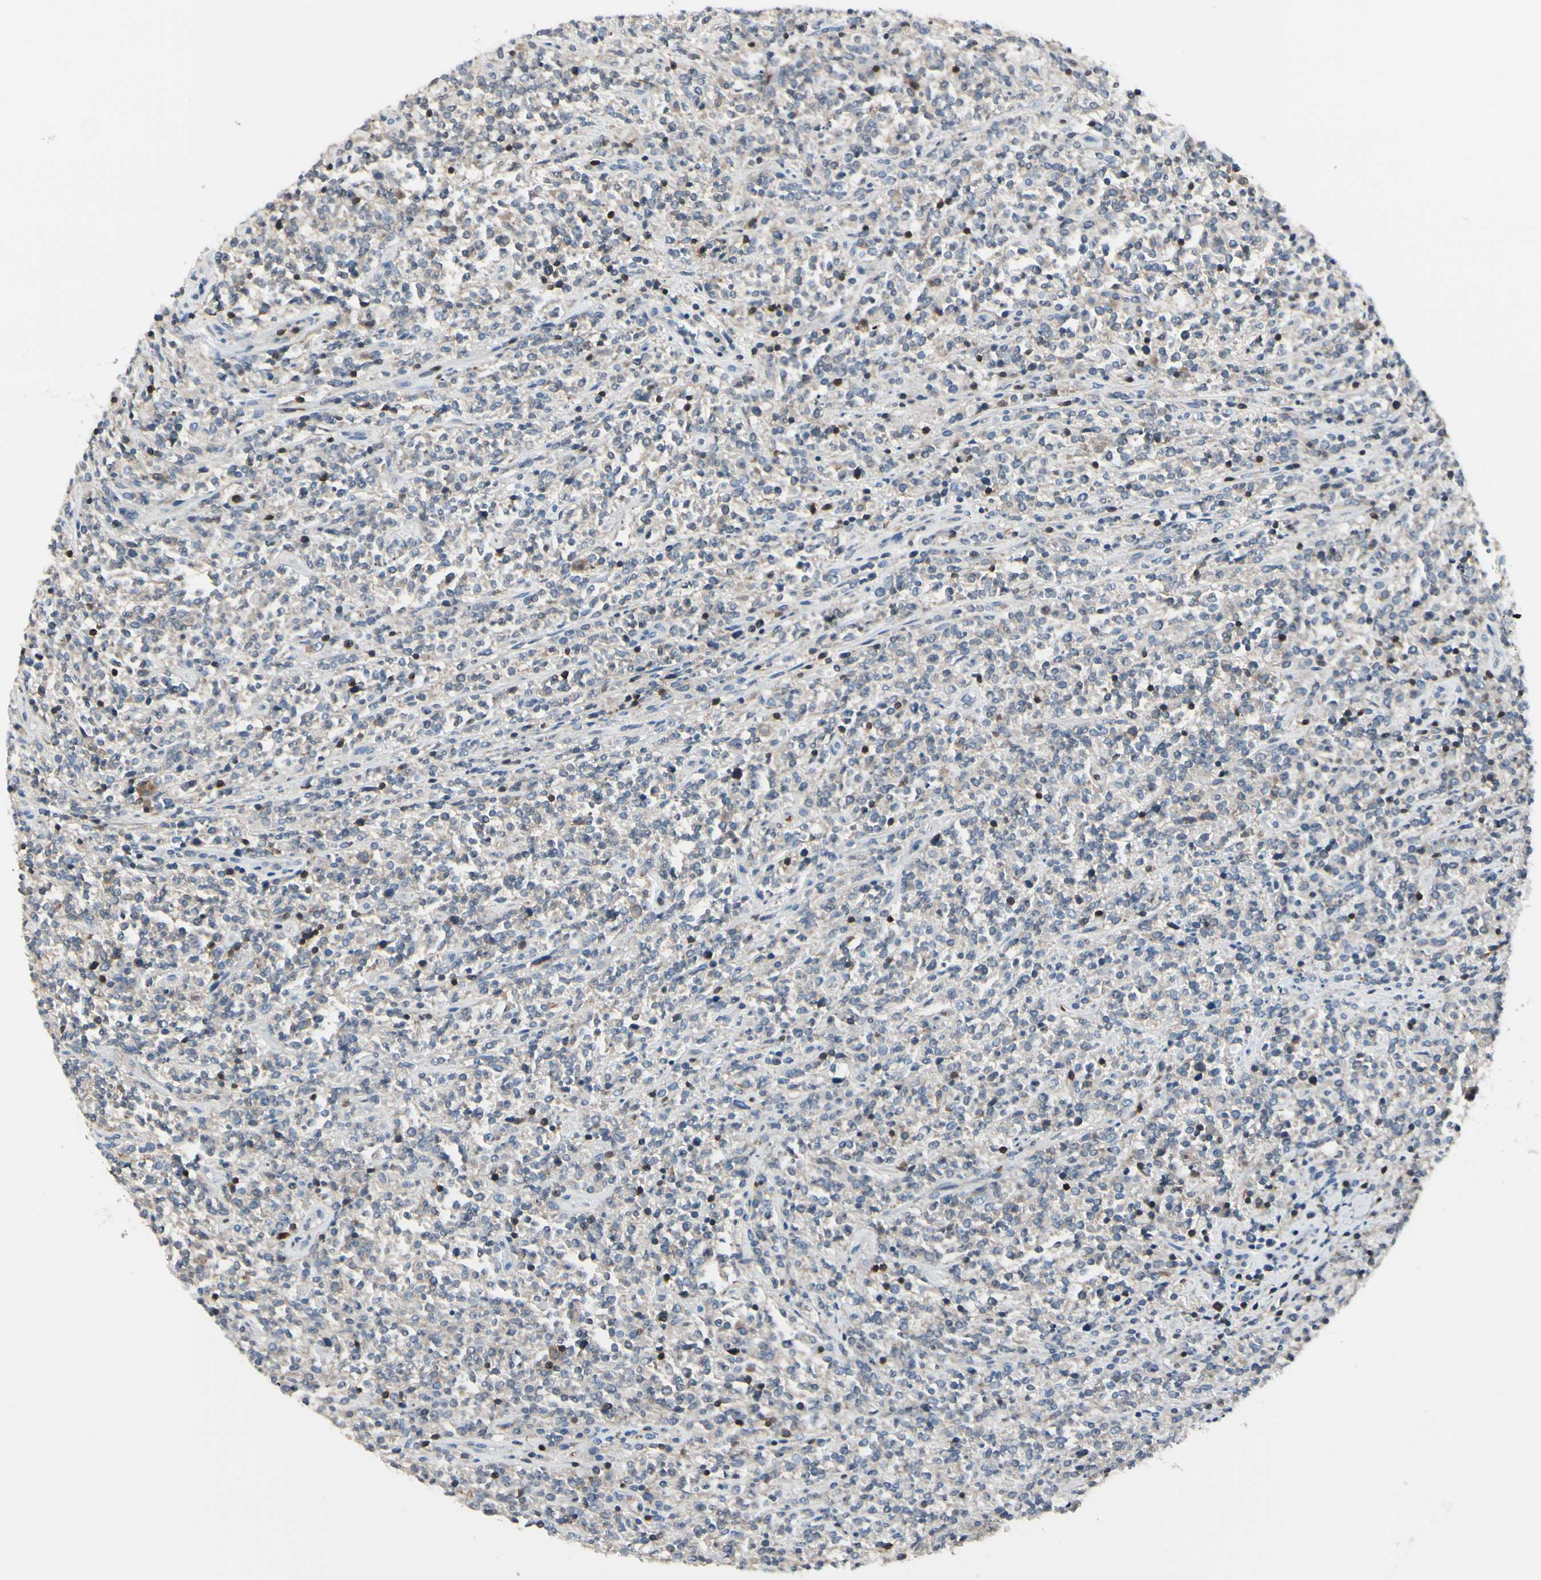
{"staining": {"intensity": "negative", "quantity": "none", "location": "none"}, "tissue": "lymphoma", "cell_type": "Tumor cells", "image_type": "cancer", "snomed": [{"axis": "morphology", "description": "Malignant lymphoma, non-Hodgkin's type, High grade"}, {"axis": "topography", "description": "Soft tissue"}], "caption": "Tumor cells show no significant staining in high-grade malignant lymphoma, non-Hodgkin's type.", "gene": "SLC9A3R1", "patient": {"sex": "male", "age": 18}}